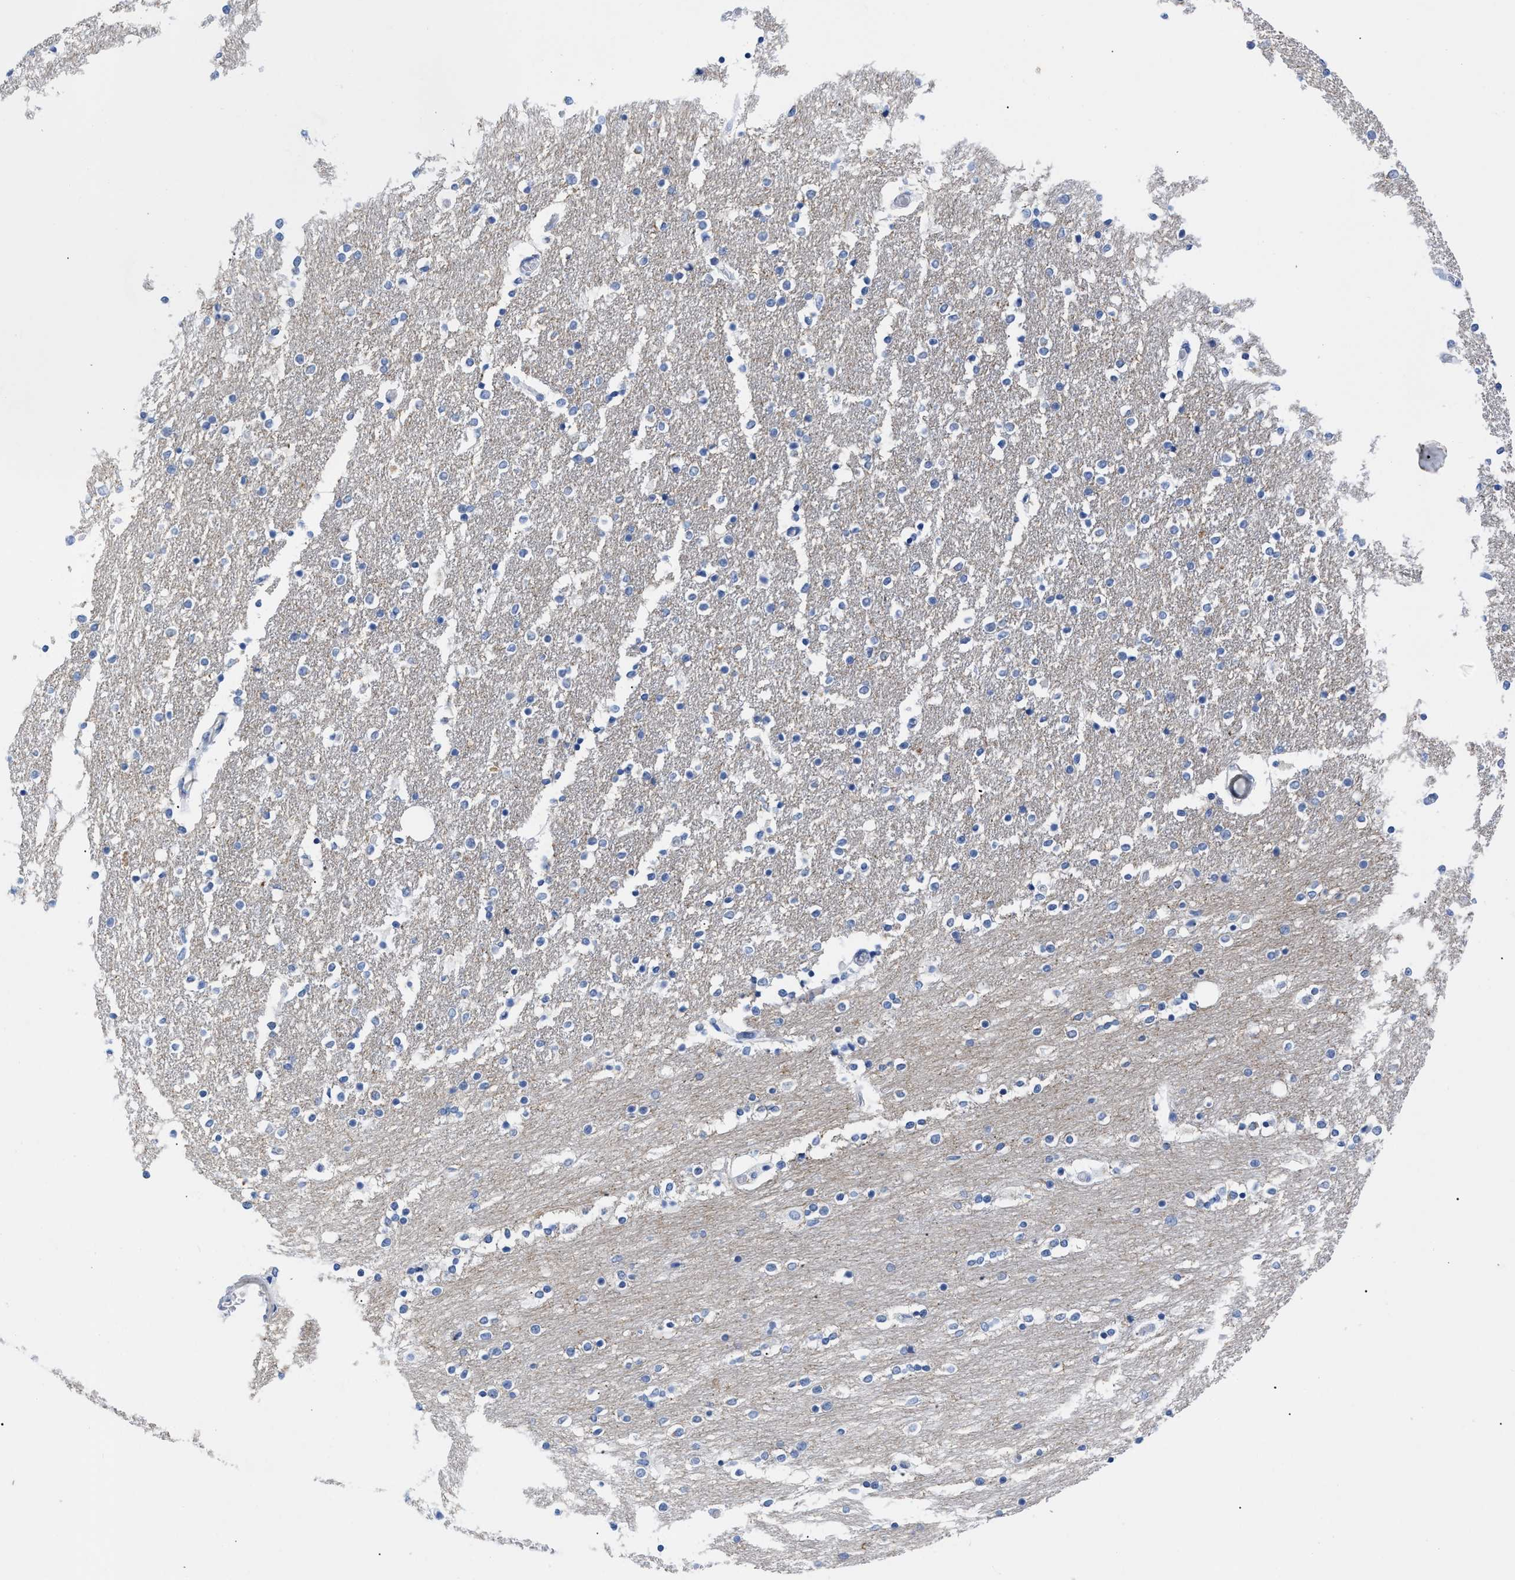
{"staining": {"intensity": "negative", "quantity": "none", "location": "none"}, "tissue": "caudate", "cell_type": "Glial cells", "image_type": "normal", "snomed": [{"axis": "morphology", "description": "Normal tissue, NOS"}, {"axis": "topography", "description": "Lateral ventricle wall"}], "caption": "There is no significant expression in glial cells of caudate. (DAB (3,3'-diaminobenzidine) IHC with hematoxylin counter stain).", "gene": "DUSP26", "patient": {"sex": "female", "age": 54}}